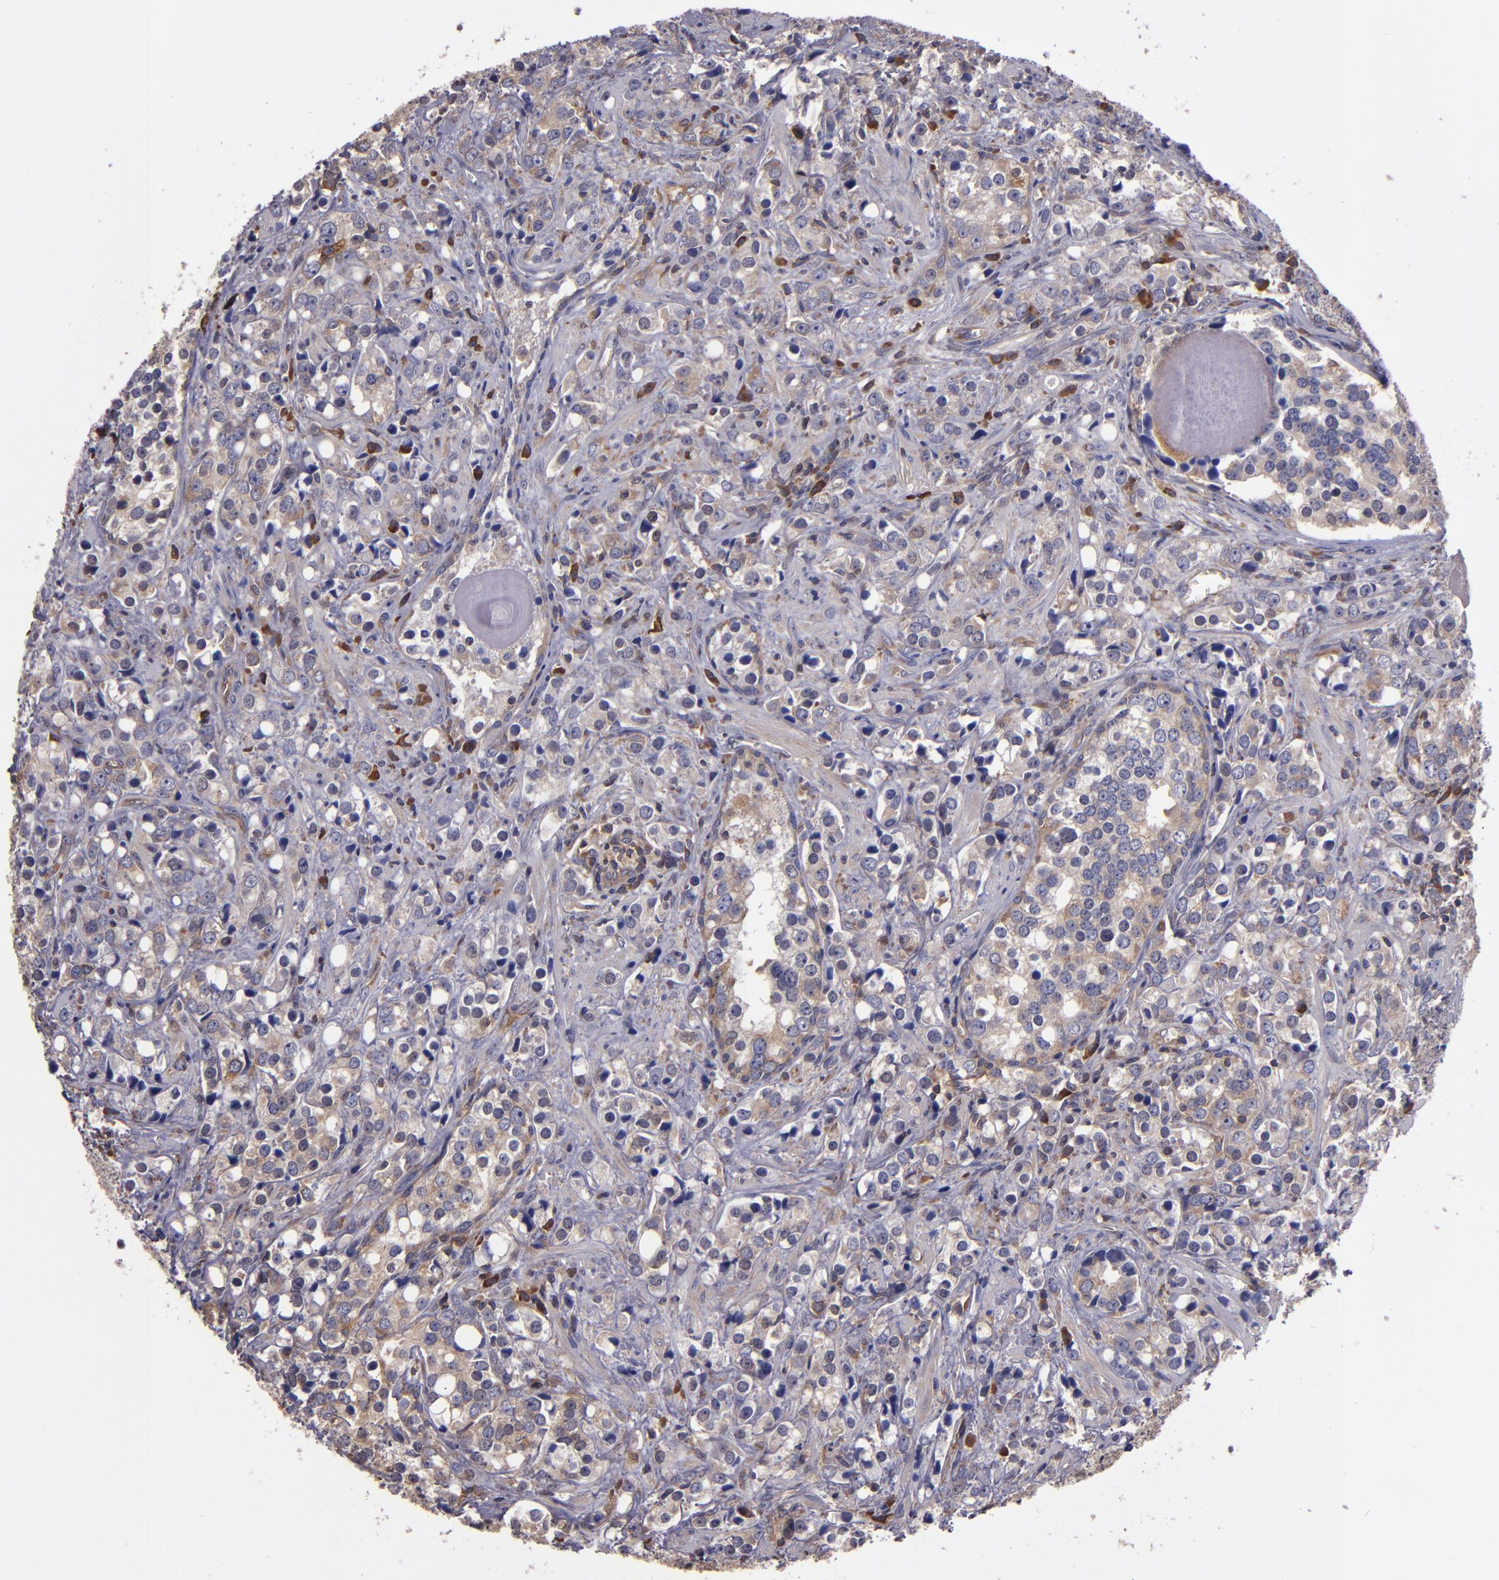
{"staining": {"intensity": "moderate", "quantity": "25%-75%", "location": "cytoplasmic/membranous"}, "tissue": "prostate cancer", "cell_type": "Tumor cells", "image_type": "cancer", "snomed": [{"axis": "morphology", "description": "Adenocarcinoma, High grade"}, {"axis": "topography", "description": "Prostate"}], "caption": "Immunohistochemical staining of prostate cancer (high-grade adenocarcinoma) reveals moderate cytoplasmic/membranous protein staining in approximately 25%-75% of tumor cells.", "gene": "CARS1", "patient": {"sex": "male", "age": 71}}